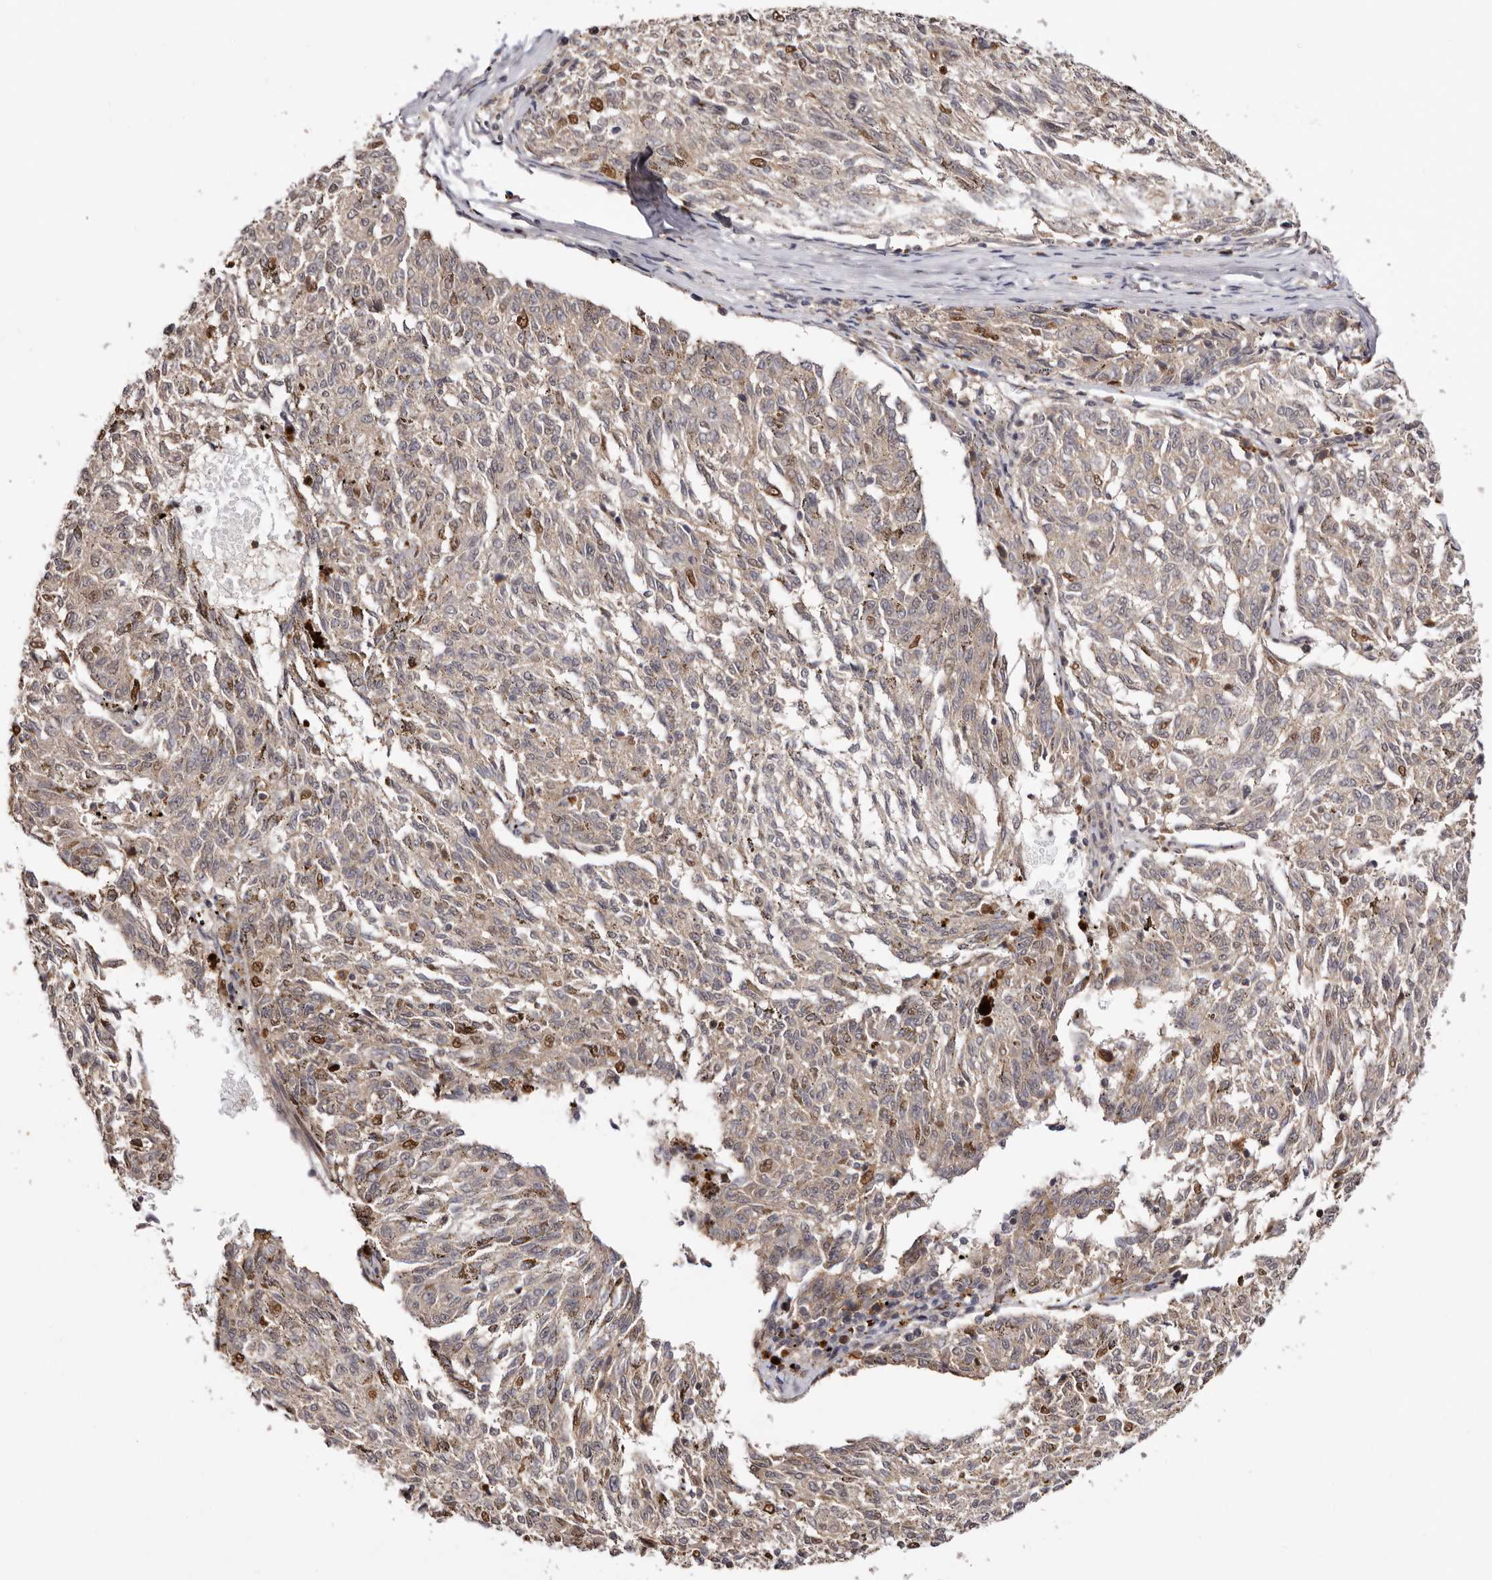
{"staining": {"intensity": "moderate", "quantity": "<25%", "location": "nuclear"}, "tissue": "melanoma", "cell_type": "Tumor cells", "image_type": "cancer", "snomed": [{"axis": "morphology", "description": "Malignant melanoma, NOS"}, {"axis": "topography", "description": "Skin"}], "caption": "This histopathology image displays immunohistochemistry staining of human malignant melanoma, with low moderate nuclear staining in approximately <25% of tumor cells.", "gene": "NOTCH1", "patient": {"sex": "female", "age": 72}}